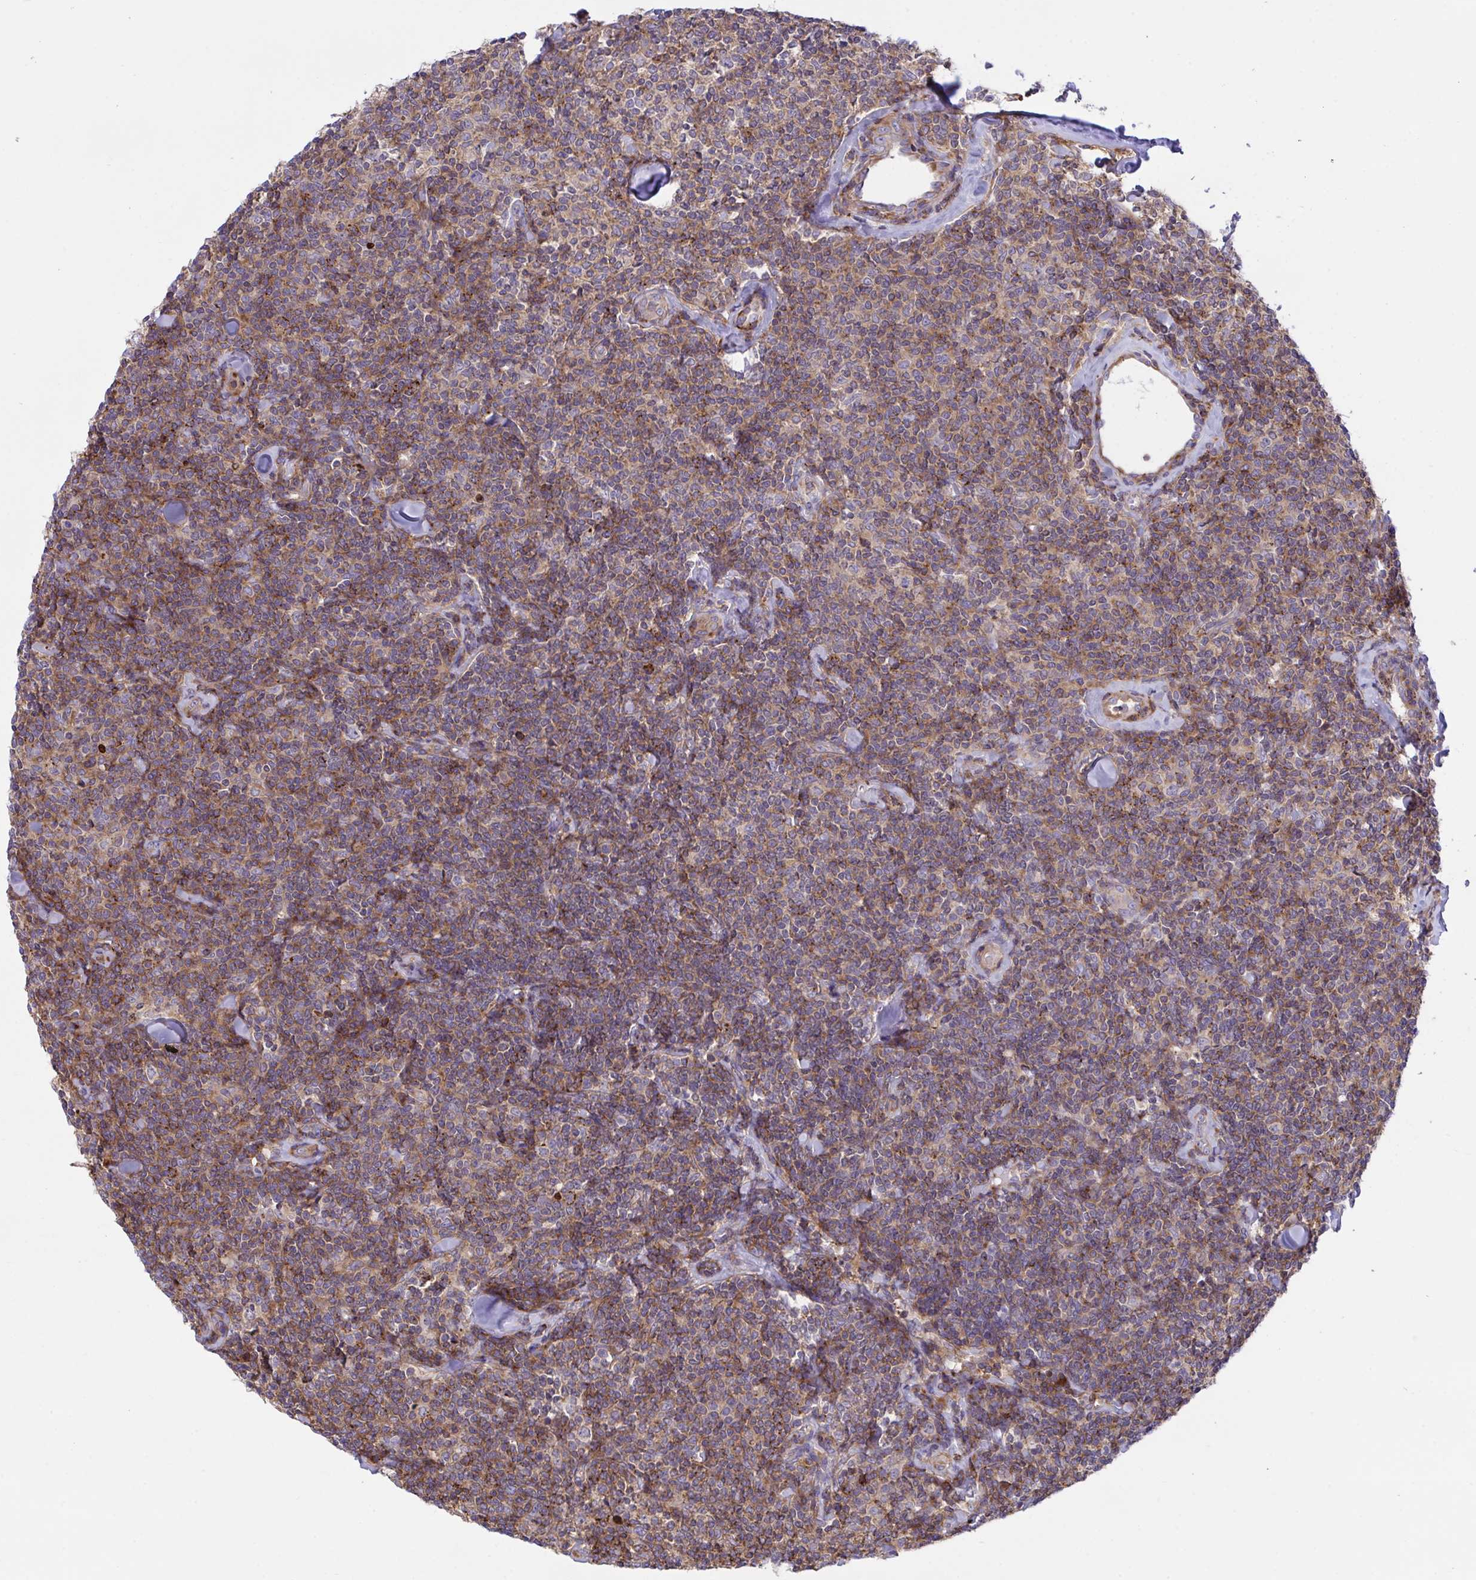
{"staining": {"intensity": "moderate", "quantity": ">75%", "location": "cytoplasmic/membranous"}, "tissue": "lymphoma", "cell_type": "Tumor cells", "image_type": "cancer", "snomed": [{"axis": "morphology", "description": "Malignant lymphoma, non-Hodgkin's type, Low grade"}, {"axis": "topography", "description": "Lymph node"}], "caption": "Lymphoma stained with immunohistochemistry reveals moderate cytoplasmic/membranous staining in about >75% of tumor cells.", "gene": "PPIH", "patient": {"sex": "female", "age": 56}}